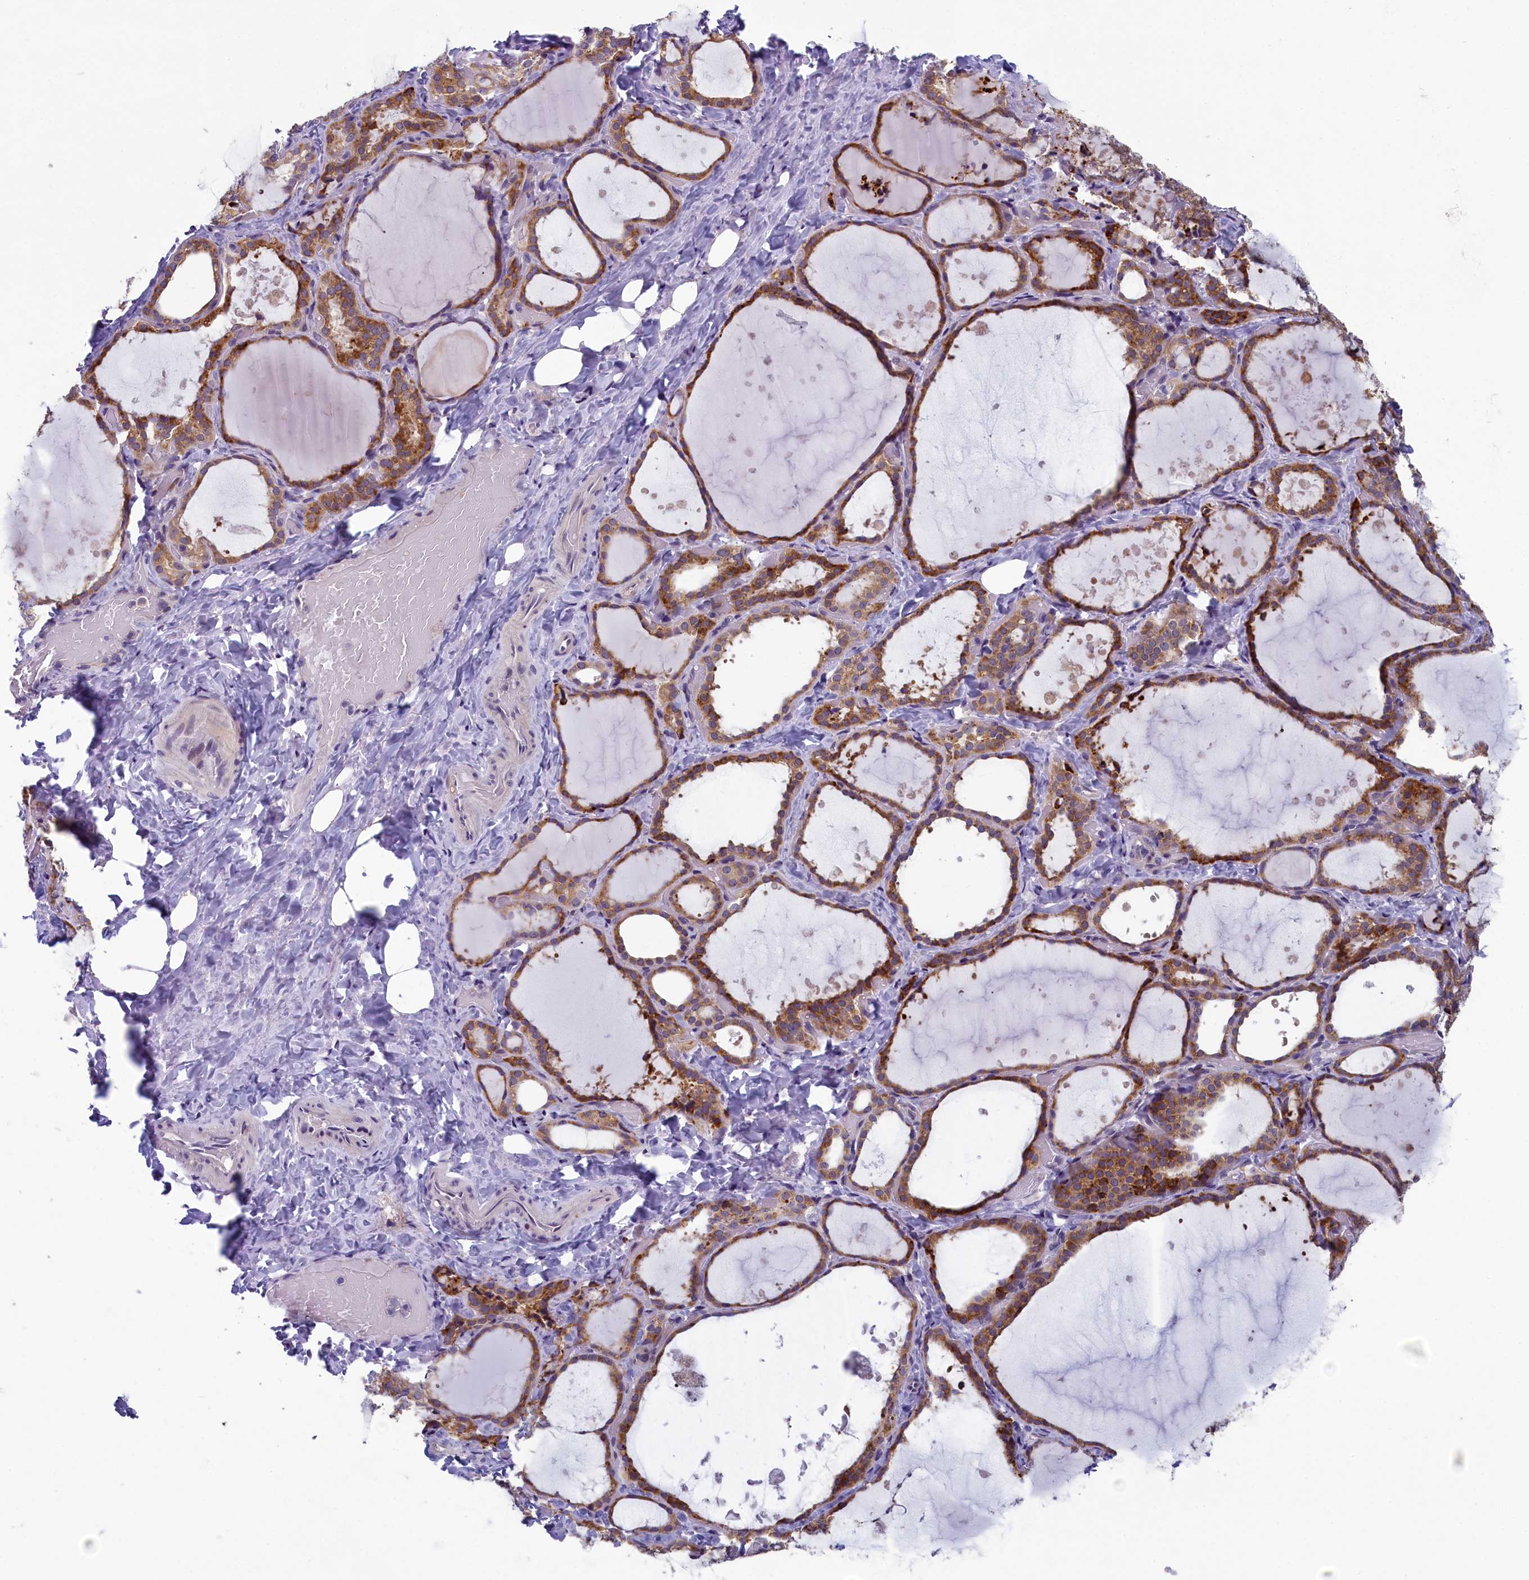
{"staining": {"intensity": "moderate", "quantity": ">75%", "location": "cytoplasmic/membranous"}, "tissue": "thyroid gland", "cell_type": "Glandular cells", "image_type": "normal", "snomed": [{"axis": "morphology", "description": "Normal tissue, NOS"}, {"axis": "topography", "description": "Thyroid gland"}], "caption": "Immunohistochemical staining of unremarkable thyroid gland reveals medium levels of moderate cytoplasmic/membranous positivity in approximately >75% of glandular cells. (brown staining indicates protein expression, while blue staining denotes nuclei).", "gene": "CNEP1R1", "patient": {"sex": "female", "age": 44}}